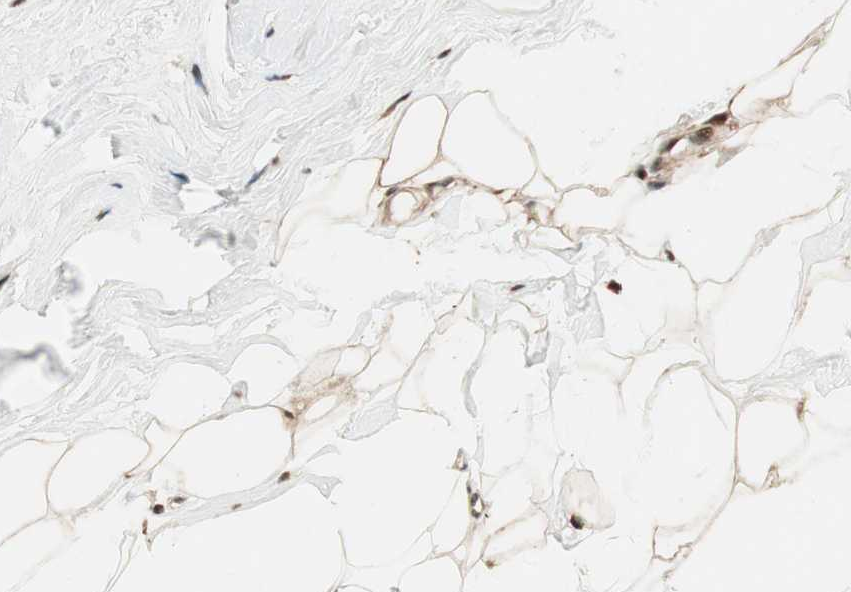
{"staining": {"intensity": "moderate", "quantity": ">75%", "location": "cytoplasmic/membranous"}, "tissue": "breast", "cell_type": "Adipocytes", "image_type": "normal", "snomed": [{"axis": "morphology", "description": "Normal tissue, NOS"}, {"axis": "topography", "description": "Breast"}], "caption": "Immunohistochemical staining of normal human breast exhibits moderate cytoplasmic/membranous protein staining in about >75% of adipocytes. (brown staining indicates protein expression, while blue staining denotes nuclei).", "gene": "BIN1", "patient": {"sex": "female", "age": 75}}